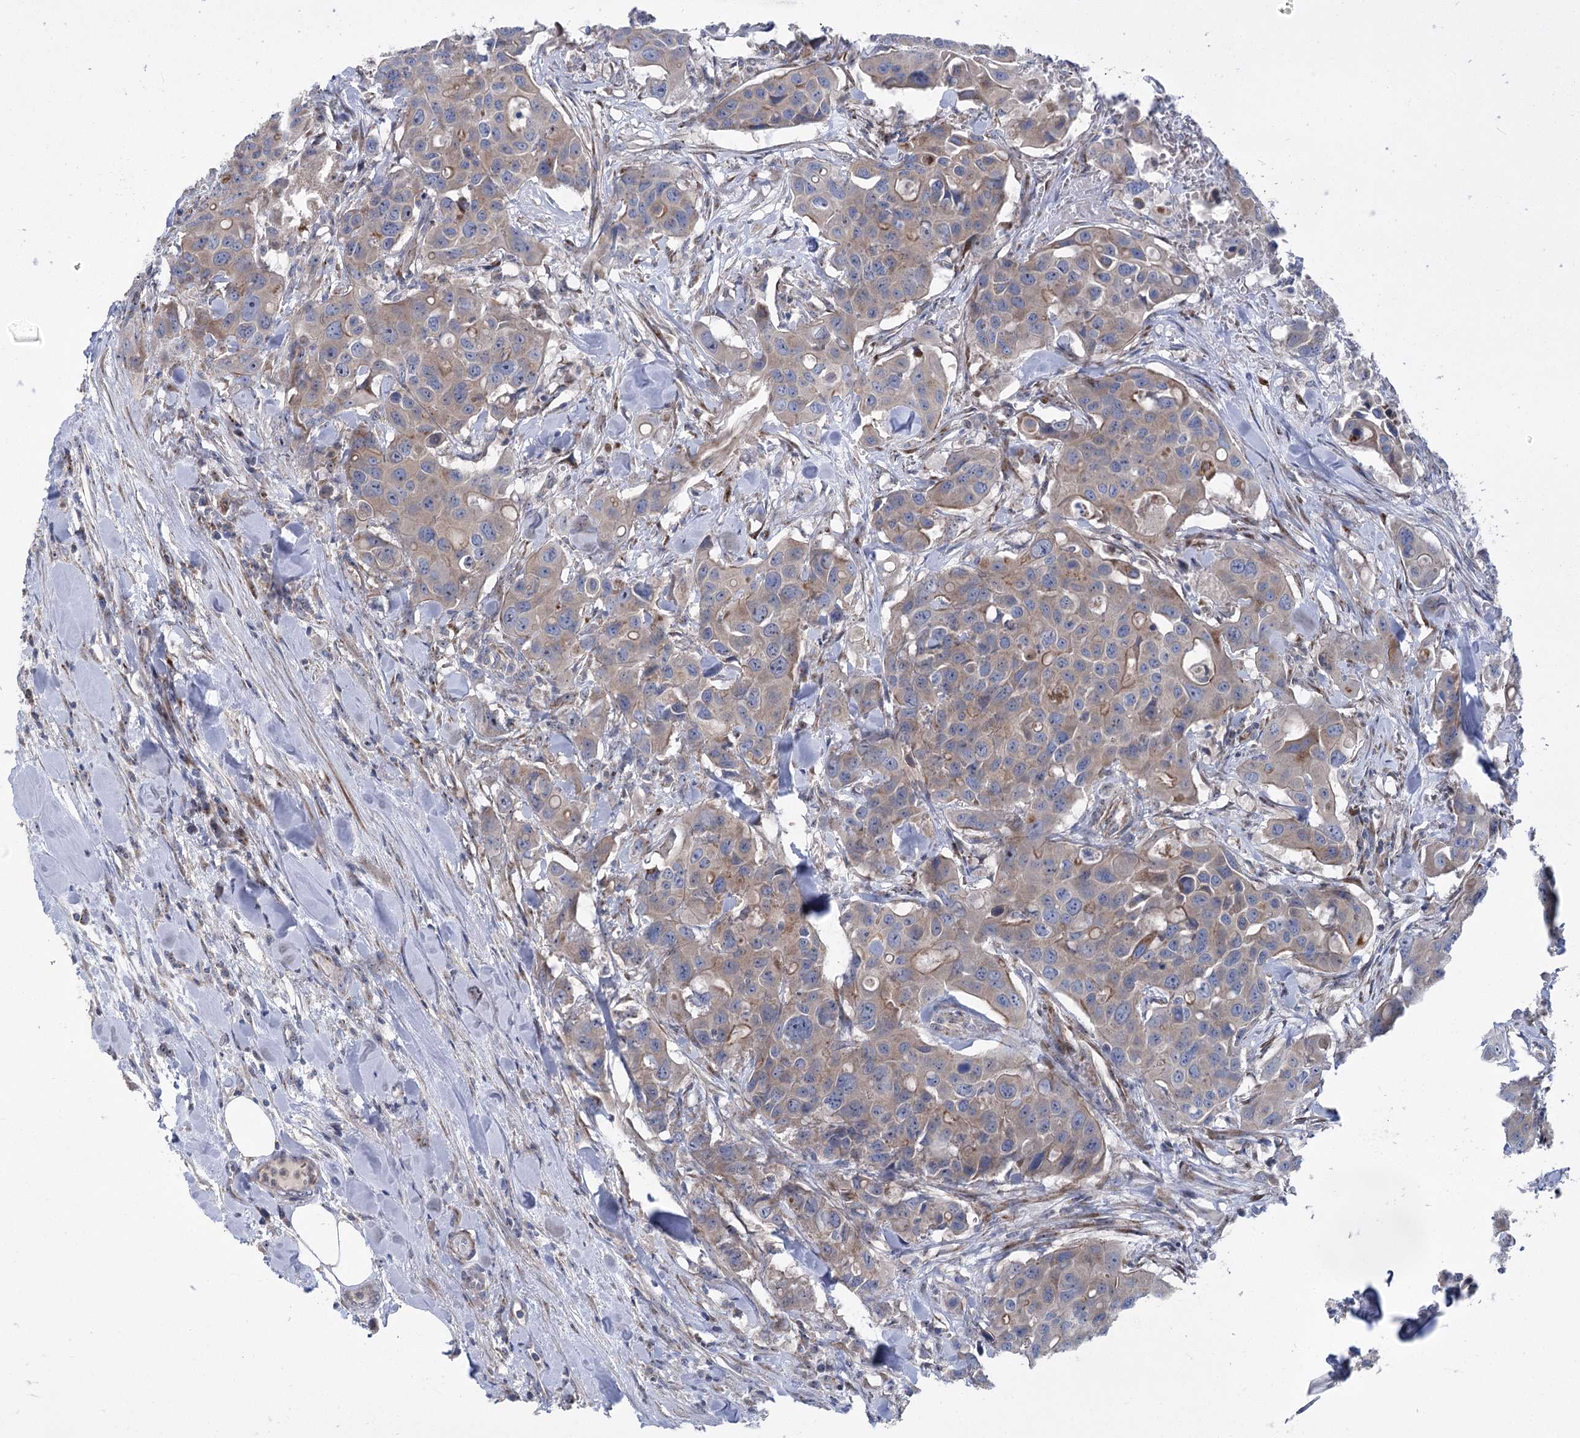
{"staining": {"intensity": "weak", "quantity": "25%-75%", "location": "cytoplasmic/membranous"}, "tissue": "colorectal cancer", "cell_type": "Tumor cells", "image_type": "cancer", "snomed": [{"axis": "morphology", "description": "Adenocarcinoma, NOS"}, {"axis": "topography", "description": "Colon"}], "caption": "A micrograph of adenocarcinoma (colorectal) stained for a protein exhibits weak cytoplasmic/membranous brown staining in tumor cells.", "gene": "MARK2", "patient": {"sex": "male", "age": 77}}